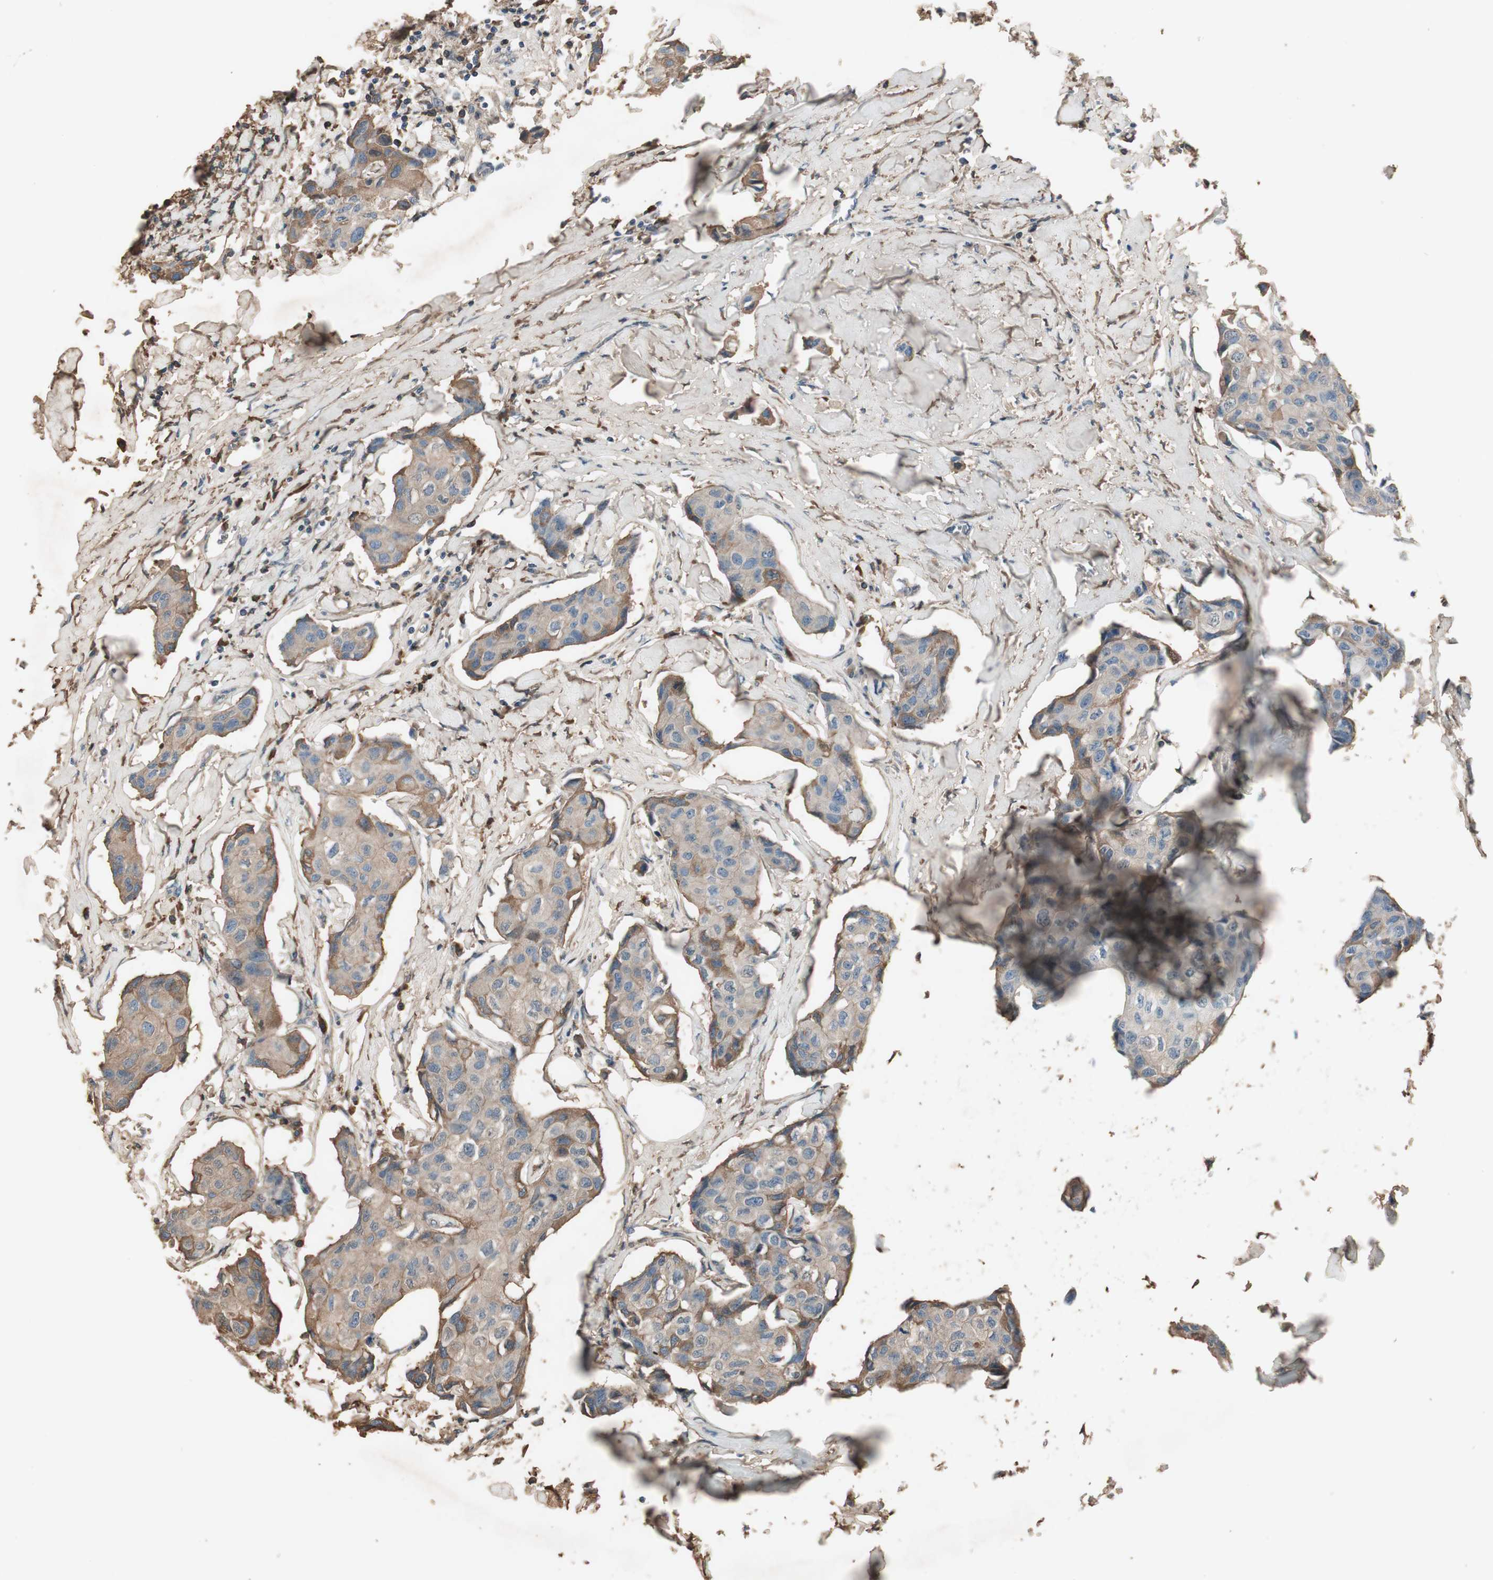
{"staining": {"intensity": "weak", "quantity": ">75%", "location": "cytoplasmic/membranous"}, "tissue": "breast cancer", "cell_type": "Tumor cells", "image_type": "cancer", "snomed": [{"axis": "morphology", "description": "Duct carcinoma"}, {"axis": "topography", "description": "Breast"}], "caption": "Immunohistochemical staining of intraductal carcinoma (breast) exhibits low levels of weak cytoplasmic/membranous protein staining in approximately >75% of tumor cells.", "gene": "MMP14", "patient": {"sex": "female", "age": 80}}